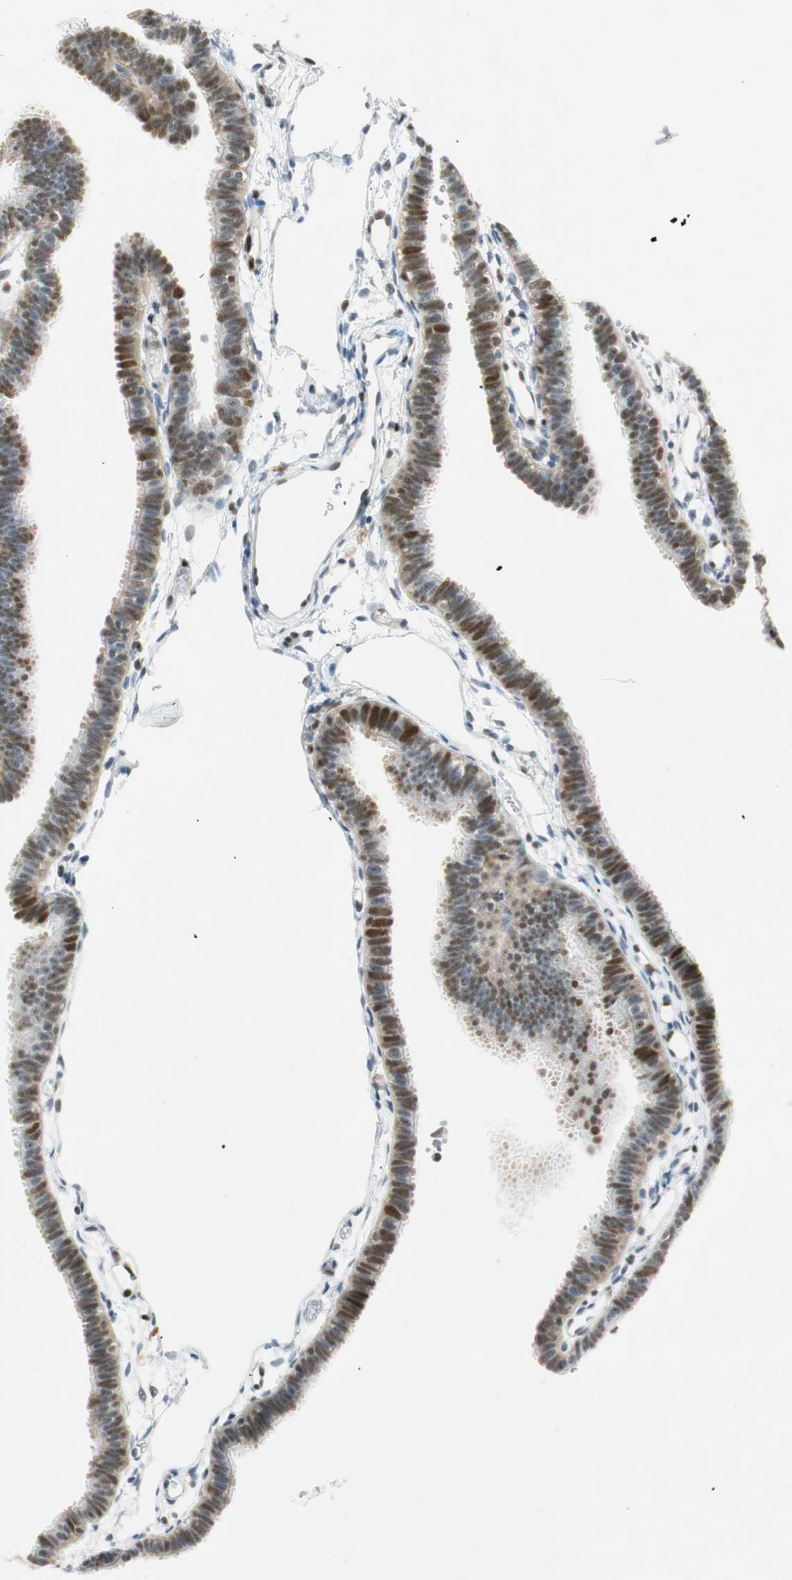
{"staining": {"intensity": "strong", "quantity": "25%-75%", "location": "nuclear"}, "tissue": "fallopian tube", "cell_type": "Glandular cells", "image_type": "normal", "snomed": [{"axis": "morphology", "description": "Normal tissue, NOS"}, {"axis": "topography", "description": "Fallopian tube"}], "caption": "Benign fallopian tube exhibits strong nuclear expression in approximately 25%-75% of glandular cells, visualized by immunohistochemistry.", "gene": "MSX2", "patient": {"sex": "female", "age": 29}}